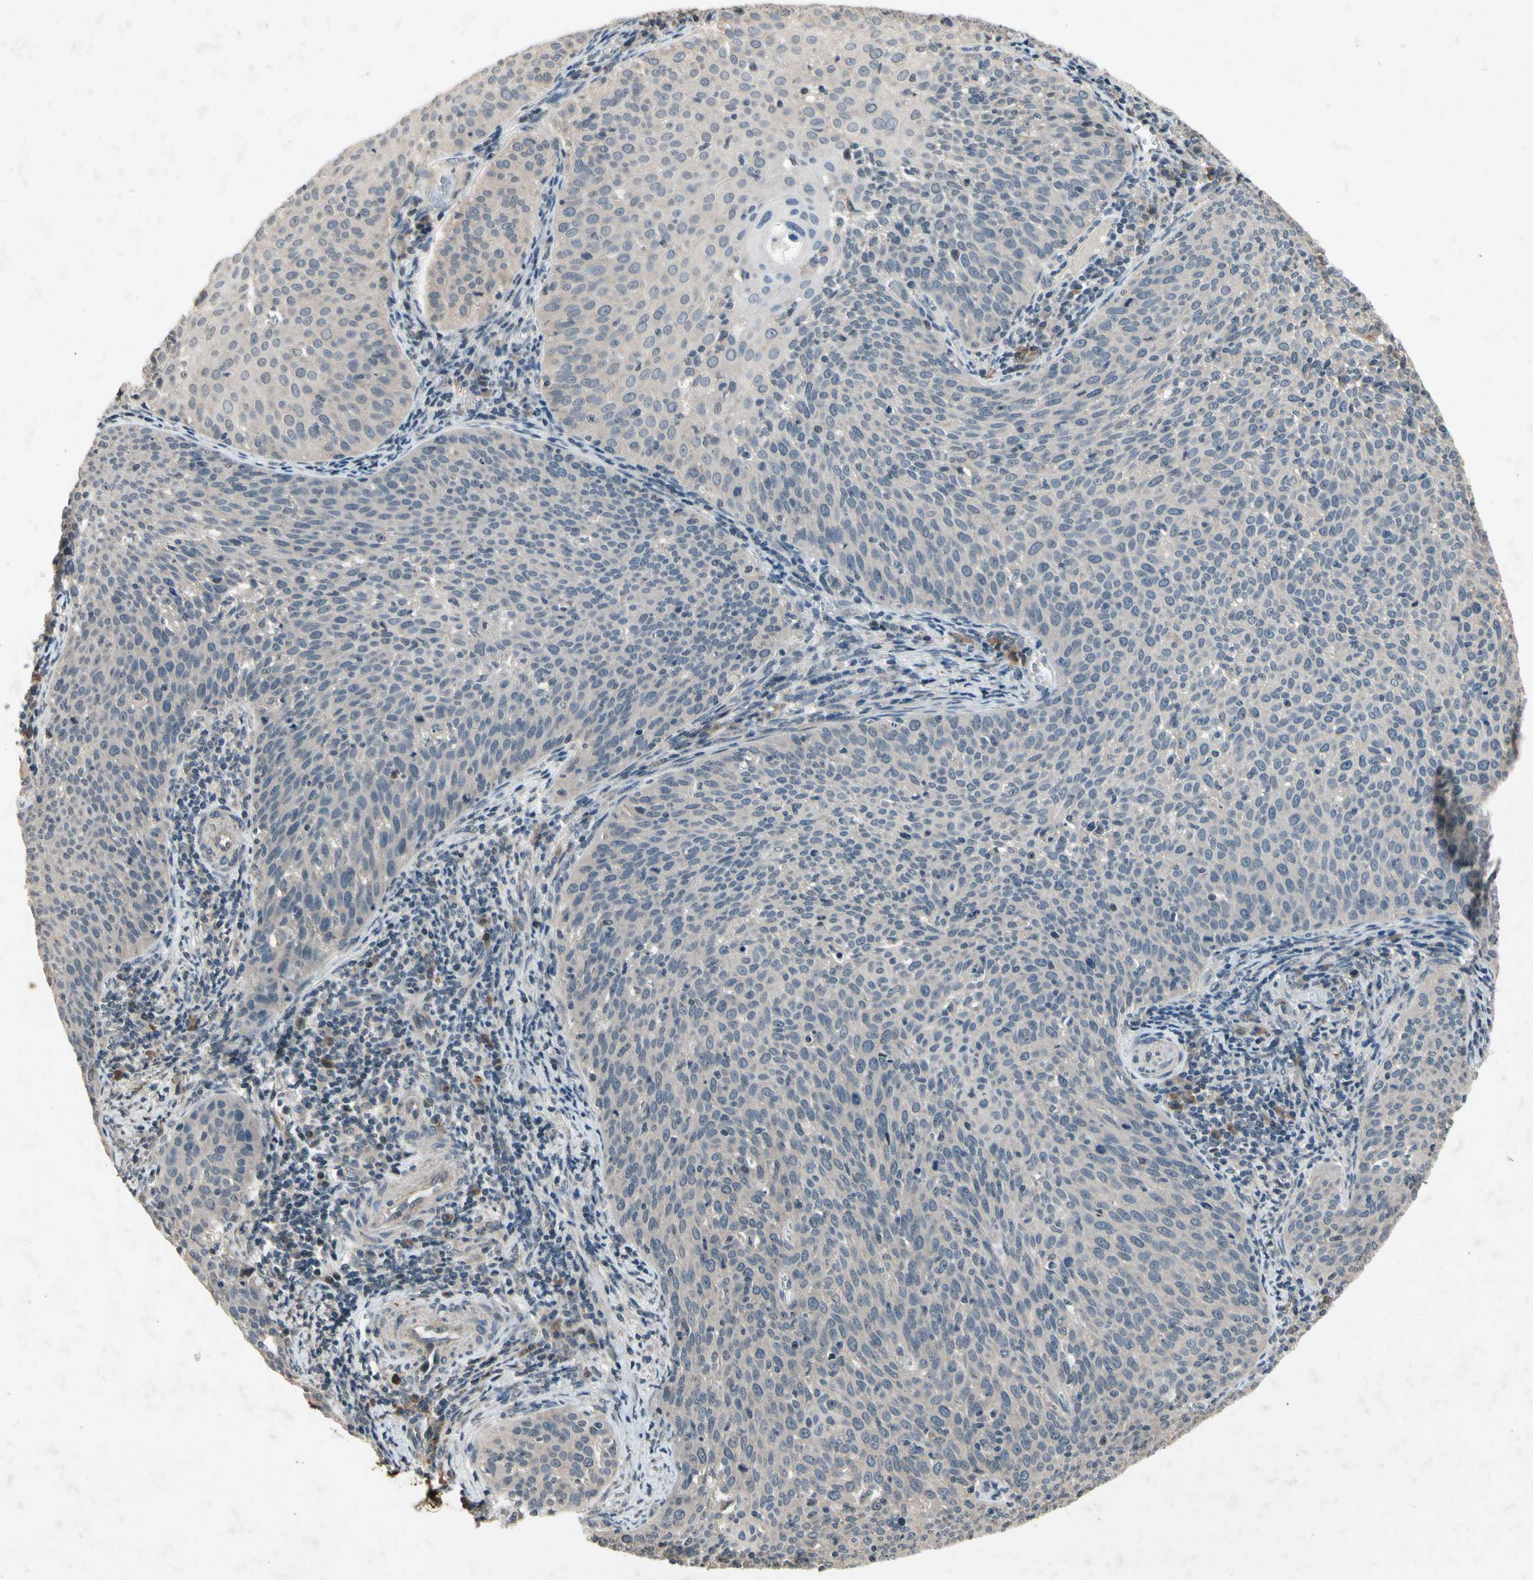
{"staining": {"intensity": "weak", "quantity": "<25%", "location": "cytoplasmic/membranous"}, "tissue": "cervical cancer", "cell_type": "Tumor cells", "image_type": "cancer", "snomed": [{"axis": "morphology", "description": "Squamous cell carcinoma, NOS"}, {"axis": "topography", "description": "Cervix"}], "caption": "This is a photomicrograph of immunohistochemistry staining of cervical squamous cell carcinoma, which shows no positivity in tumor cells.", "gene": "DPY19L3", "patient": {"sex": "female", "age": 38}}